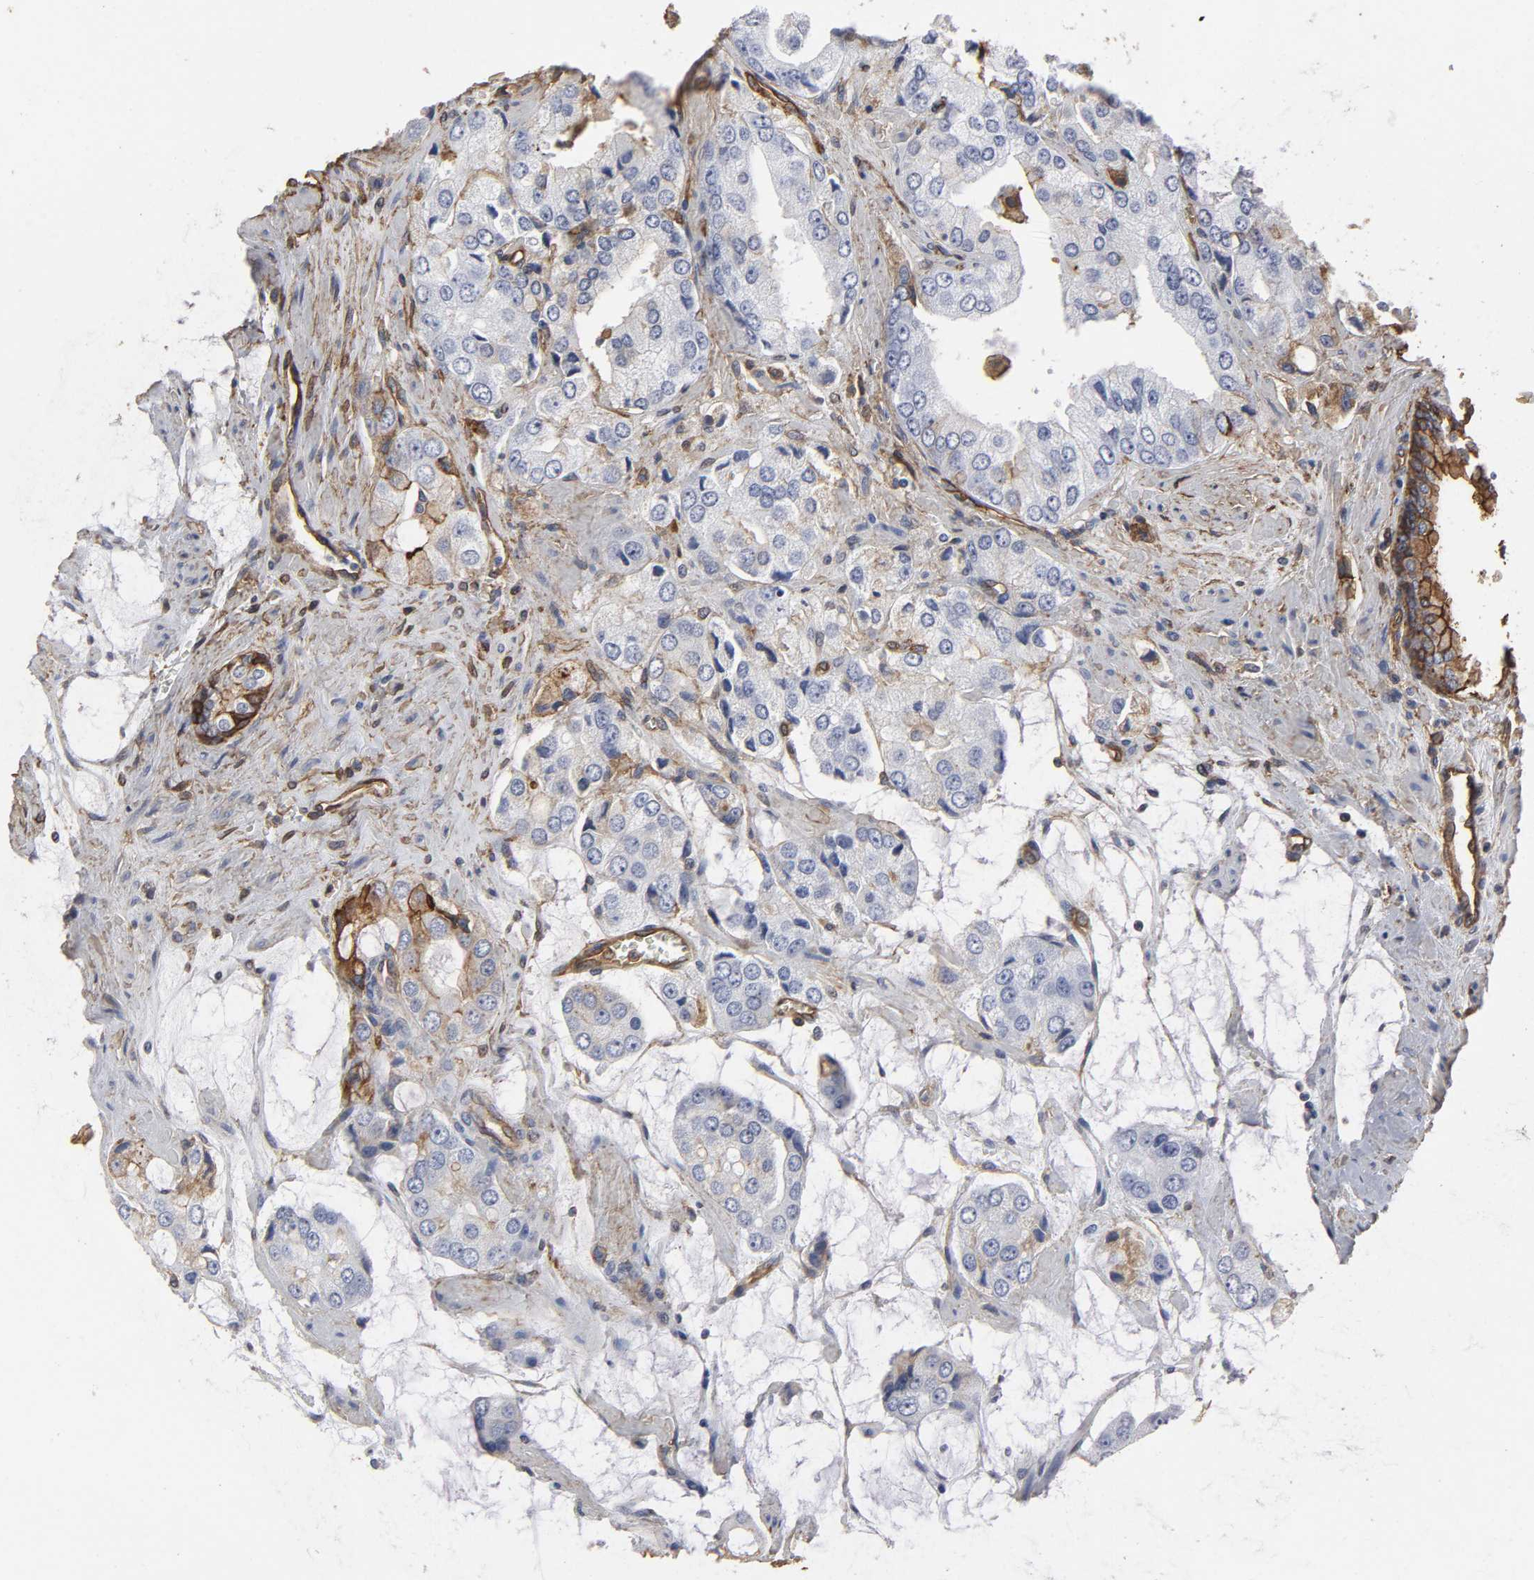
{"staining": {"intensity": "moderate", "quantity": "<25%", "location": "cytoplasmic/membranous"}, "tissue": "prostate cancer", "cell_type": "Tumor cells", "image_type": "cancer", "snomed": [{"axis": "morphology", "description": "Adenocarcinoma, High grade"}, {"axis": "topography", "description": "Prostate"}], "caption": "Human prostate cancer stained with a protein marker reveals moderate staining in tumor cells.", "gene": "ANXA2", "patient": {"sex": "male", "age": 67}}